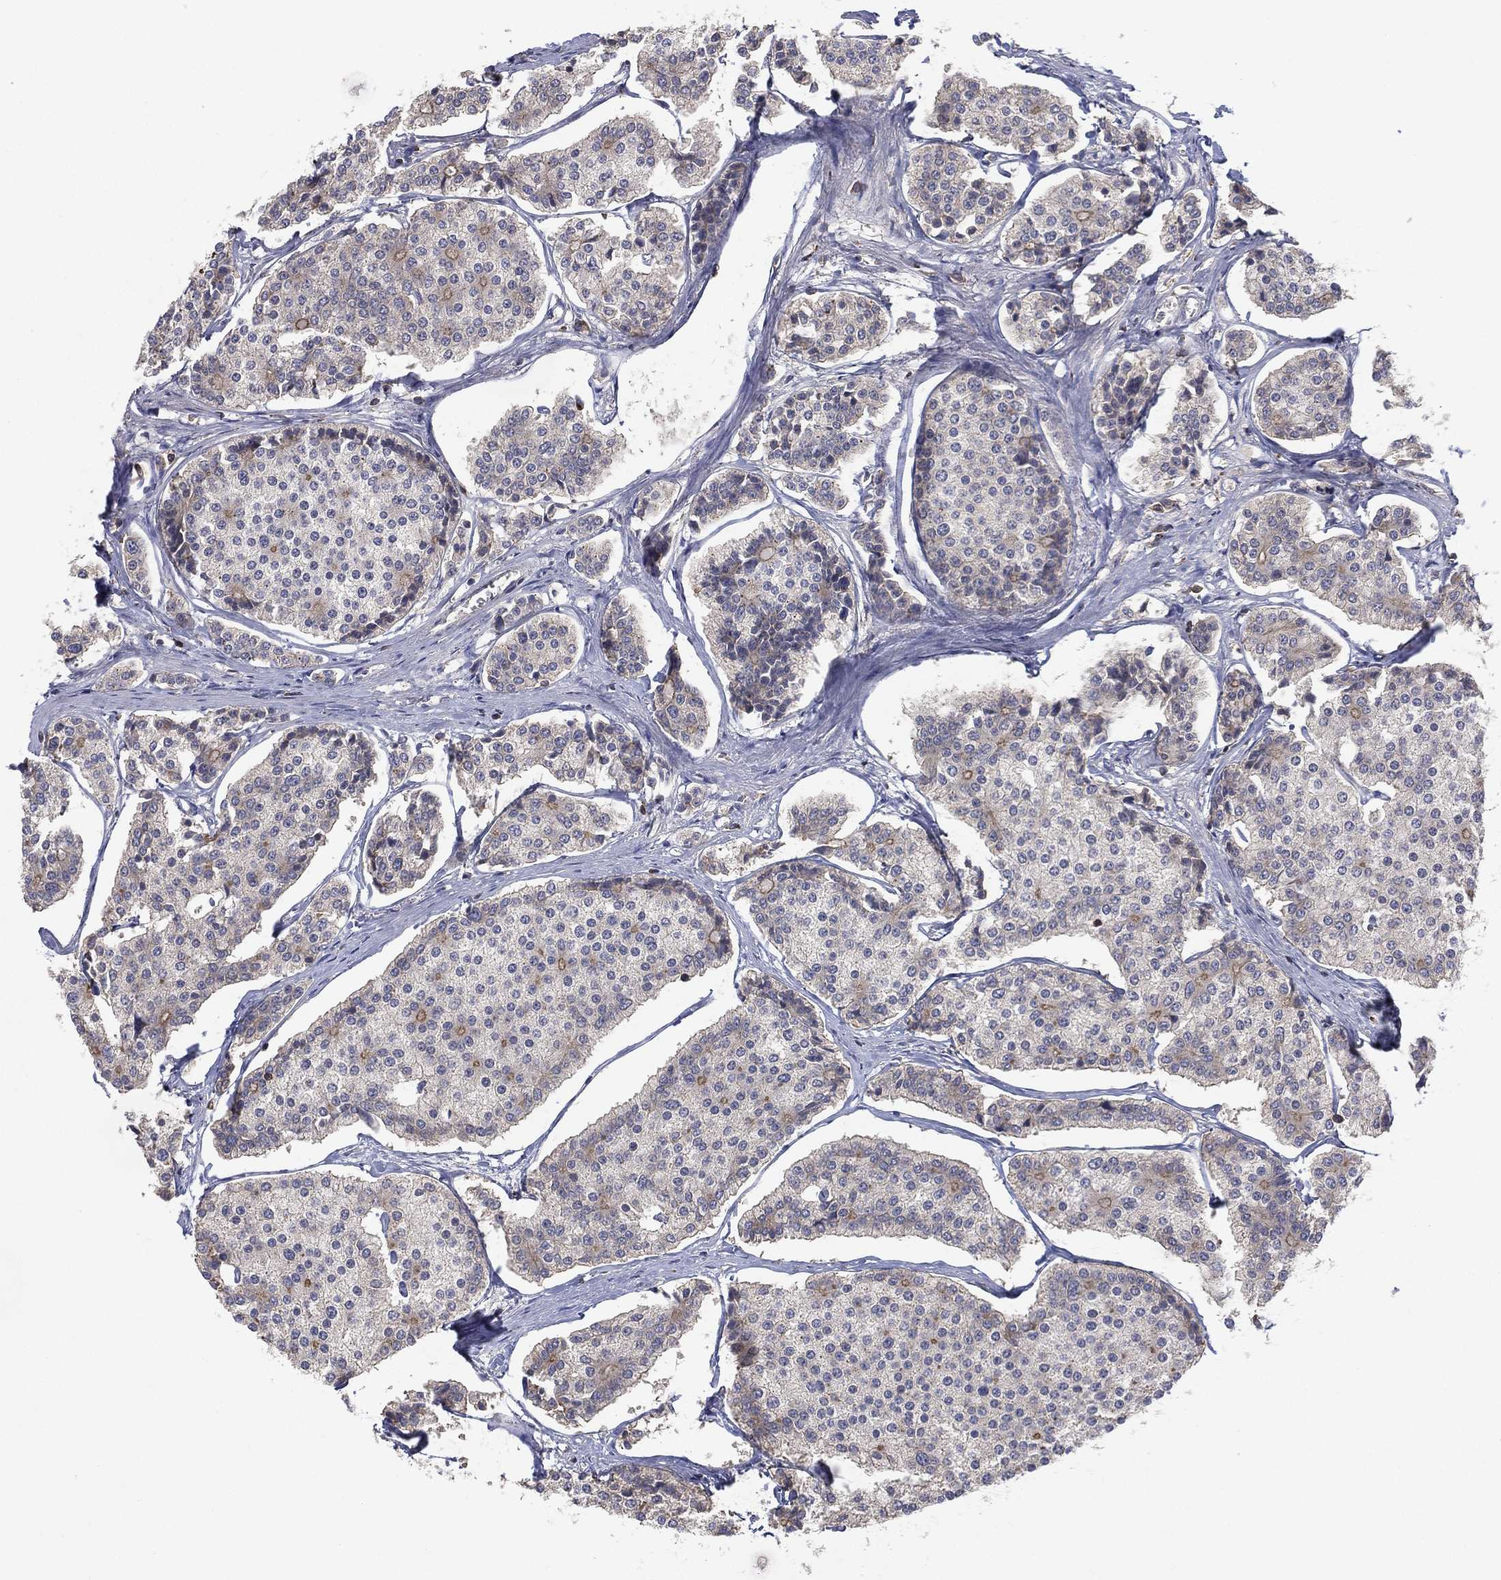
{"staining": {"intensity": "negative", "quantity": "none", "location": "none"}, "tissue": "carcinoid", "cell_type": "Tumor cells", "image_type": "cancer", "snomed": [{"axis": "morphology", "description": "Carcinoid, malignant, NOS"}, {"axis": "topography", "description": "Small intestine"}], "caption": "Tumor cells show no significant expression in carcinoid (malignant).", "gene": "DOCK8", "patient": {"sex": "female", "age": 65}}